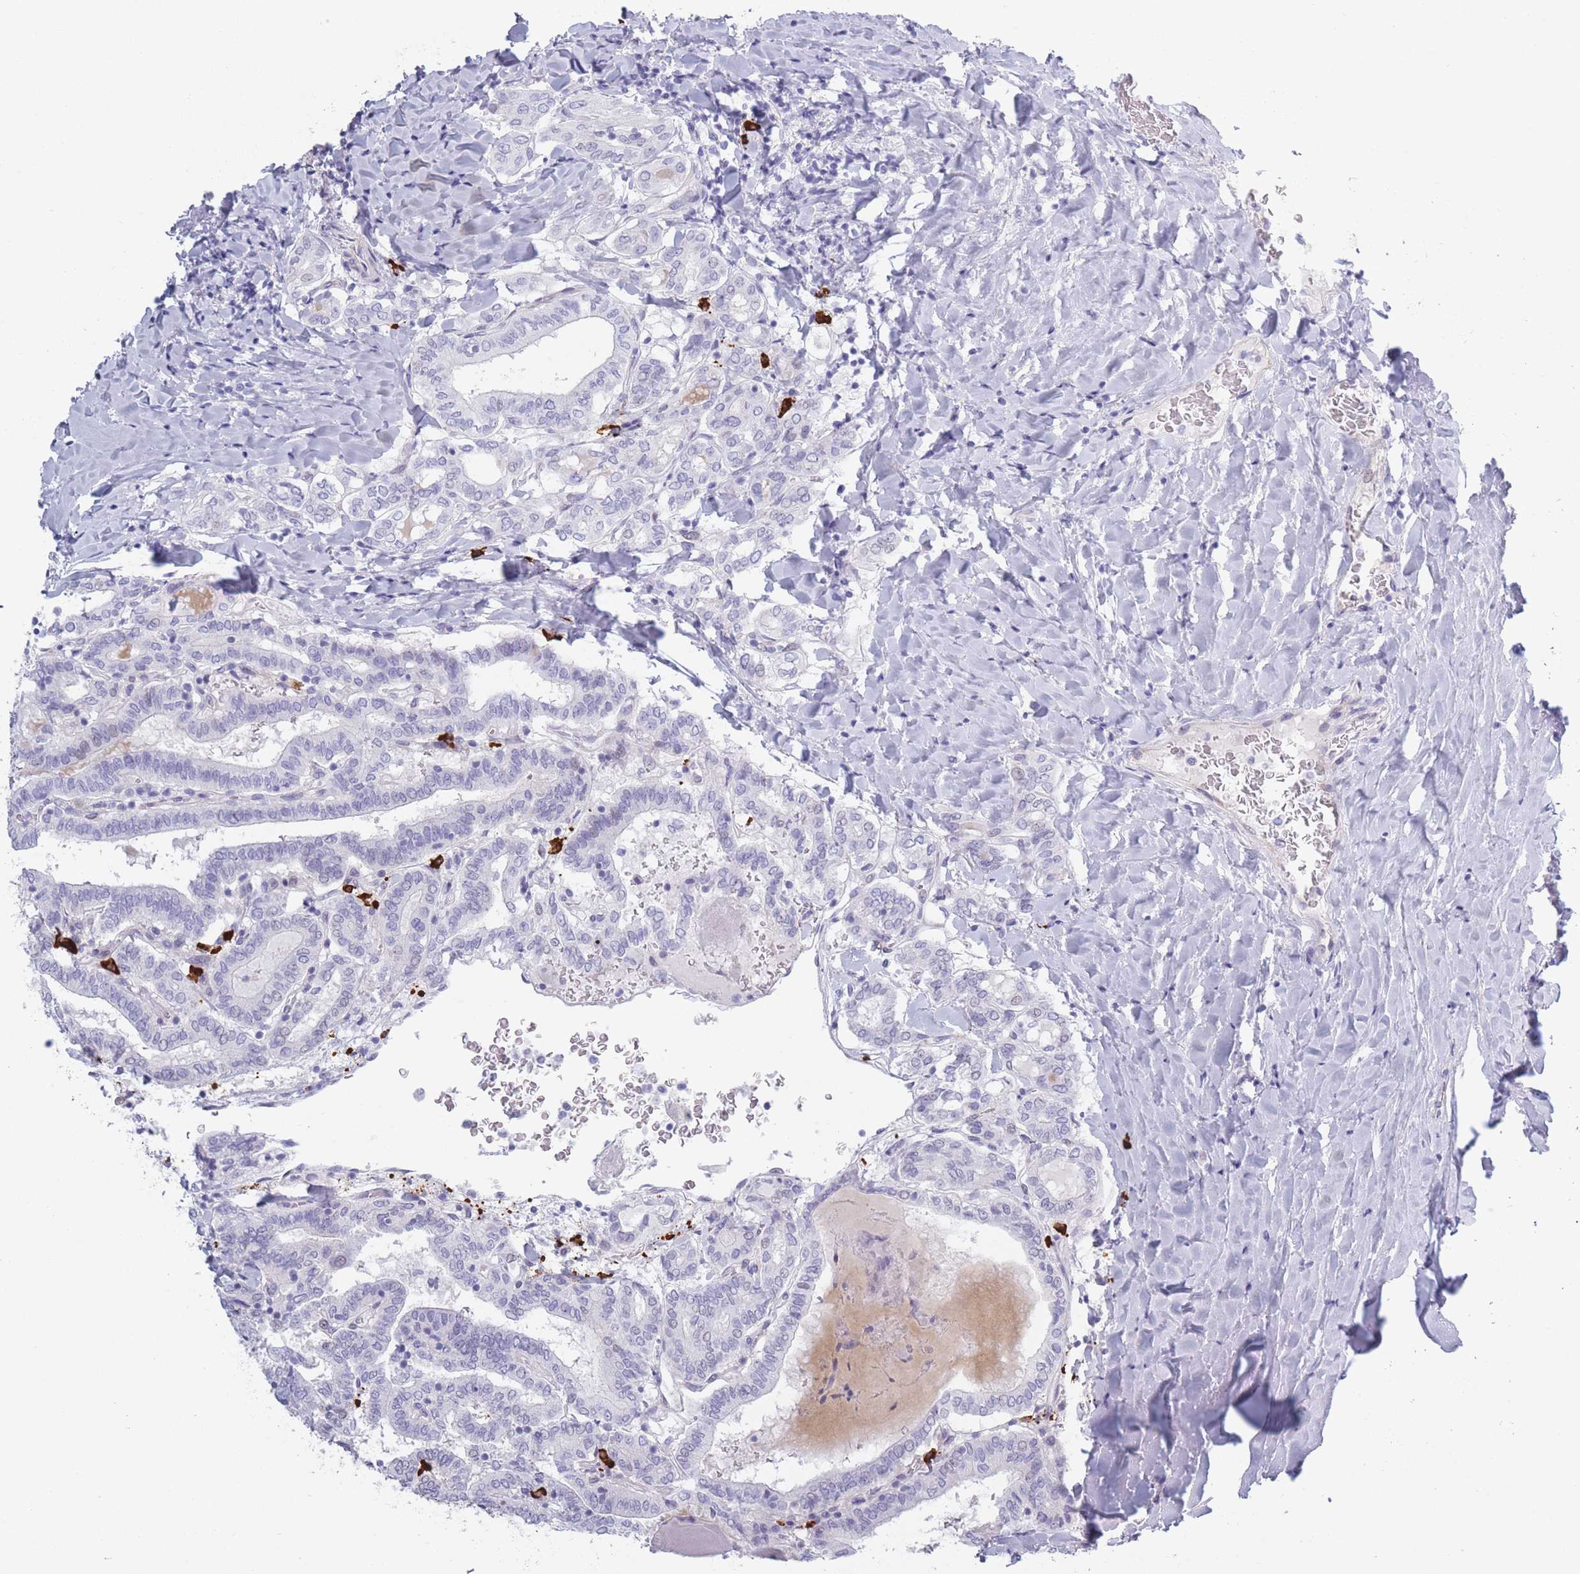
{"staining": {"intensity": "negative", "quantity": "none", "location": "none"}, "tissue": "thyroid cancer", "cell_type": "Tumor cells", "image_type": "cancer", "snomed": [{"axis": "morphology", "description": "Papillary adenocarcinoma, NOS"}, {"axis": "topography", "description": "Thyroid gland"}], "caption": "Thyroid cancer (papillary adenocarcinoma) stained for a protein using immunohistochemistry (IHC) exhibits no staining tumor cells.", "gene": "PLEKHG2", "patient": {"sex": "female", "age": 72}}